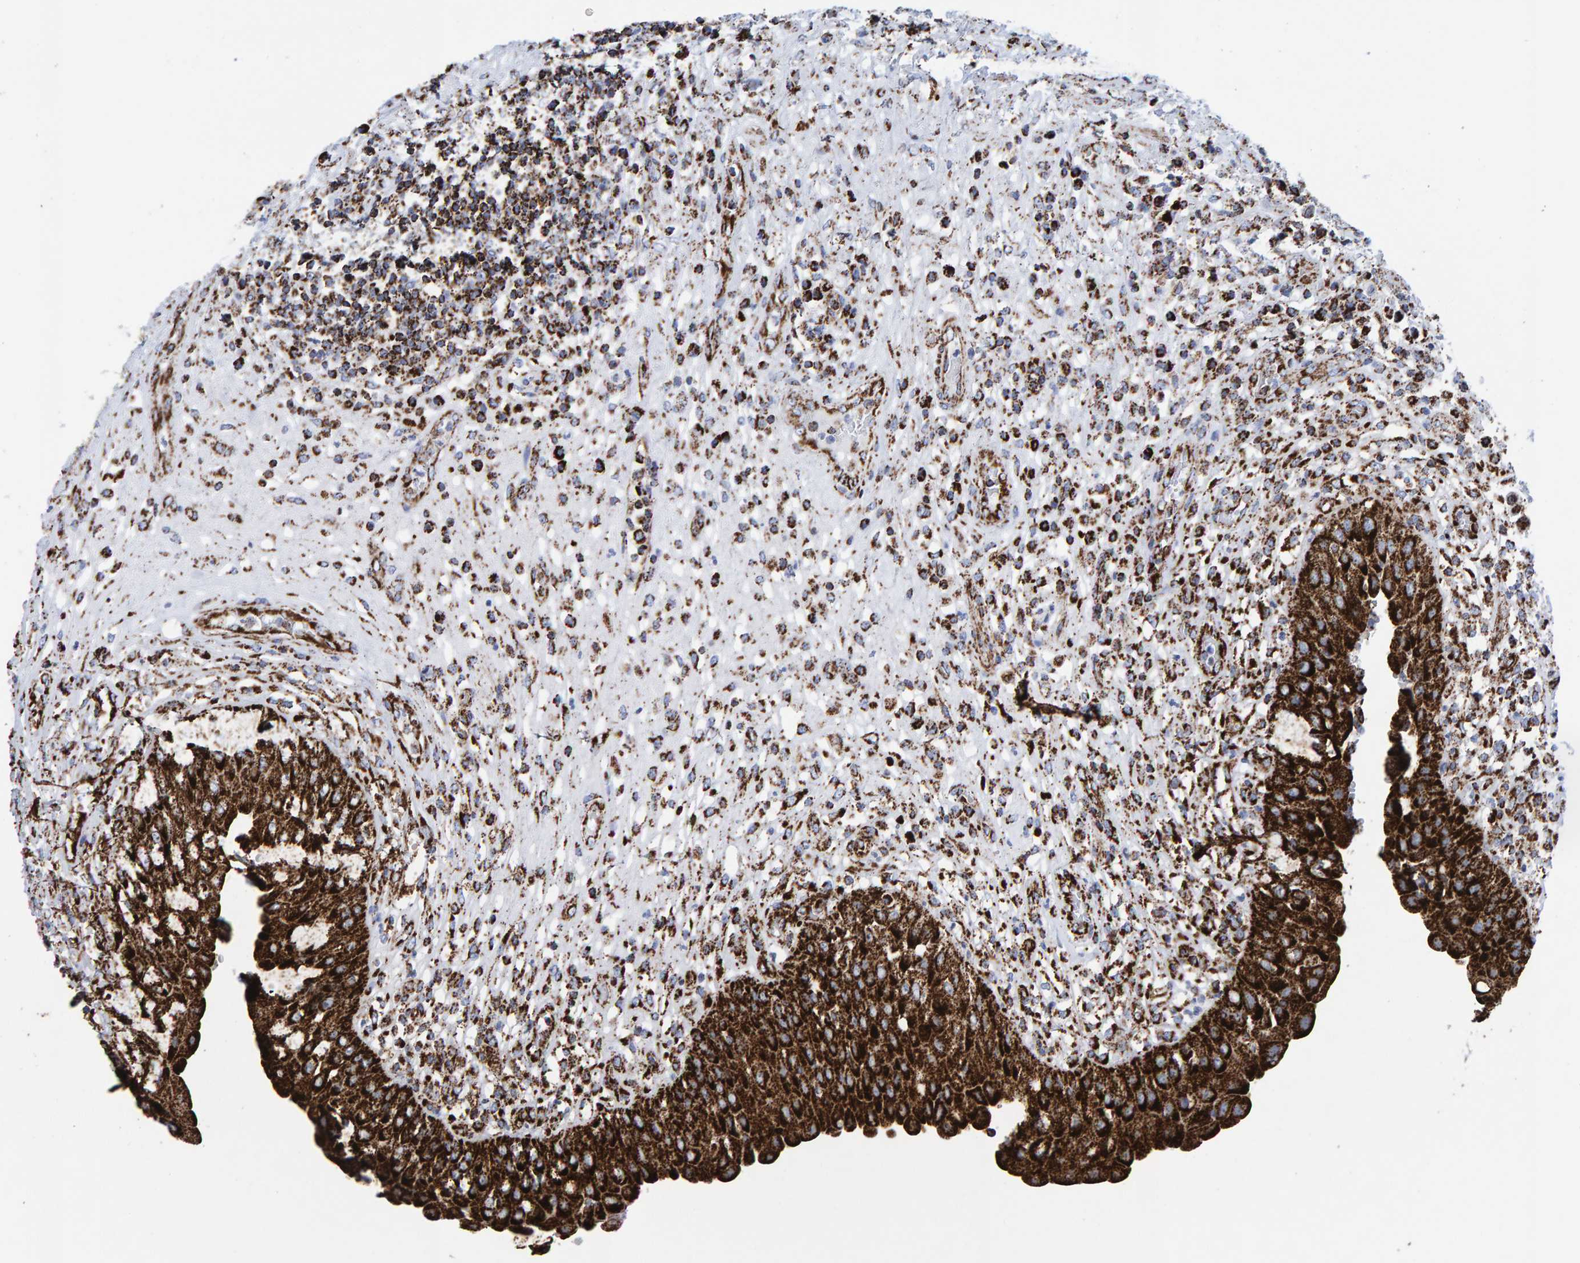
{"staining": {"intensity": "strong", "quantity": ">75%", "location": "cytoplasmic/membranous"}, "tissue": "urinary bladder", "cell_type": "Urothelial cells", "image_type": "normal", "snomed": [{"axis": "morphology", "description": "Normal tissue, NOS"}, {"axis": "topography", "description": "Urinary bladder"}], "caption": "Urothelial cells exhibit strong cytoplasmic/membranous staining in approximately >75% of cells in normal urinary bladder.", "gene": "ENSG00000262660", "patient": {"sex": "female", "age": 62}}